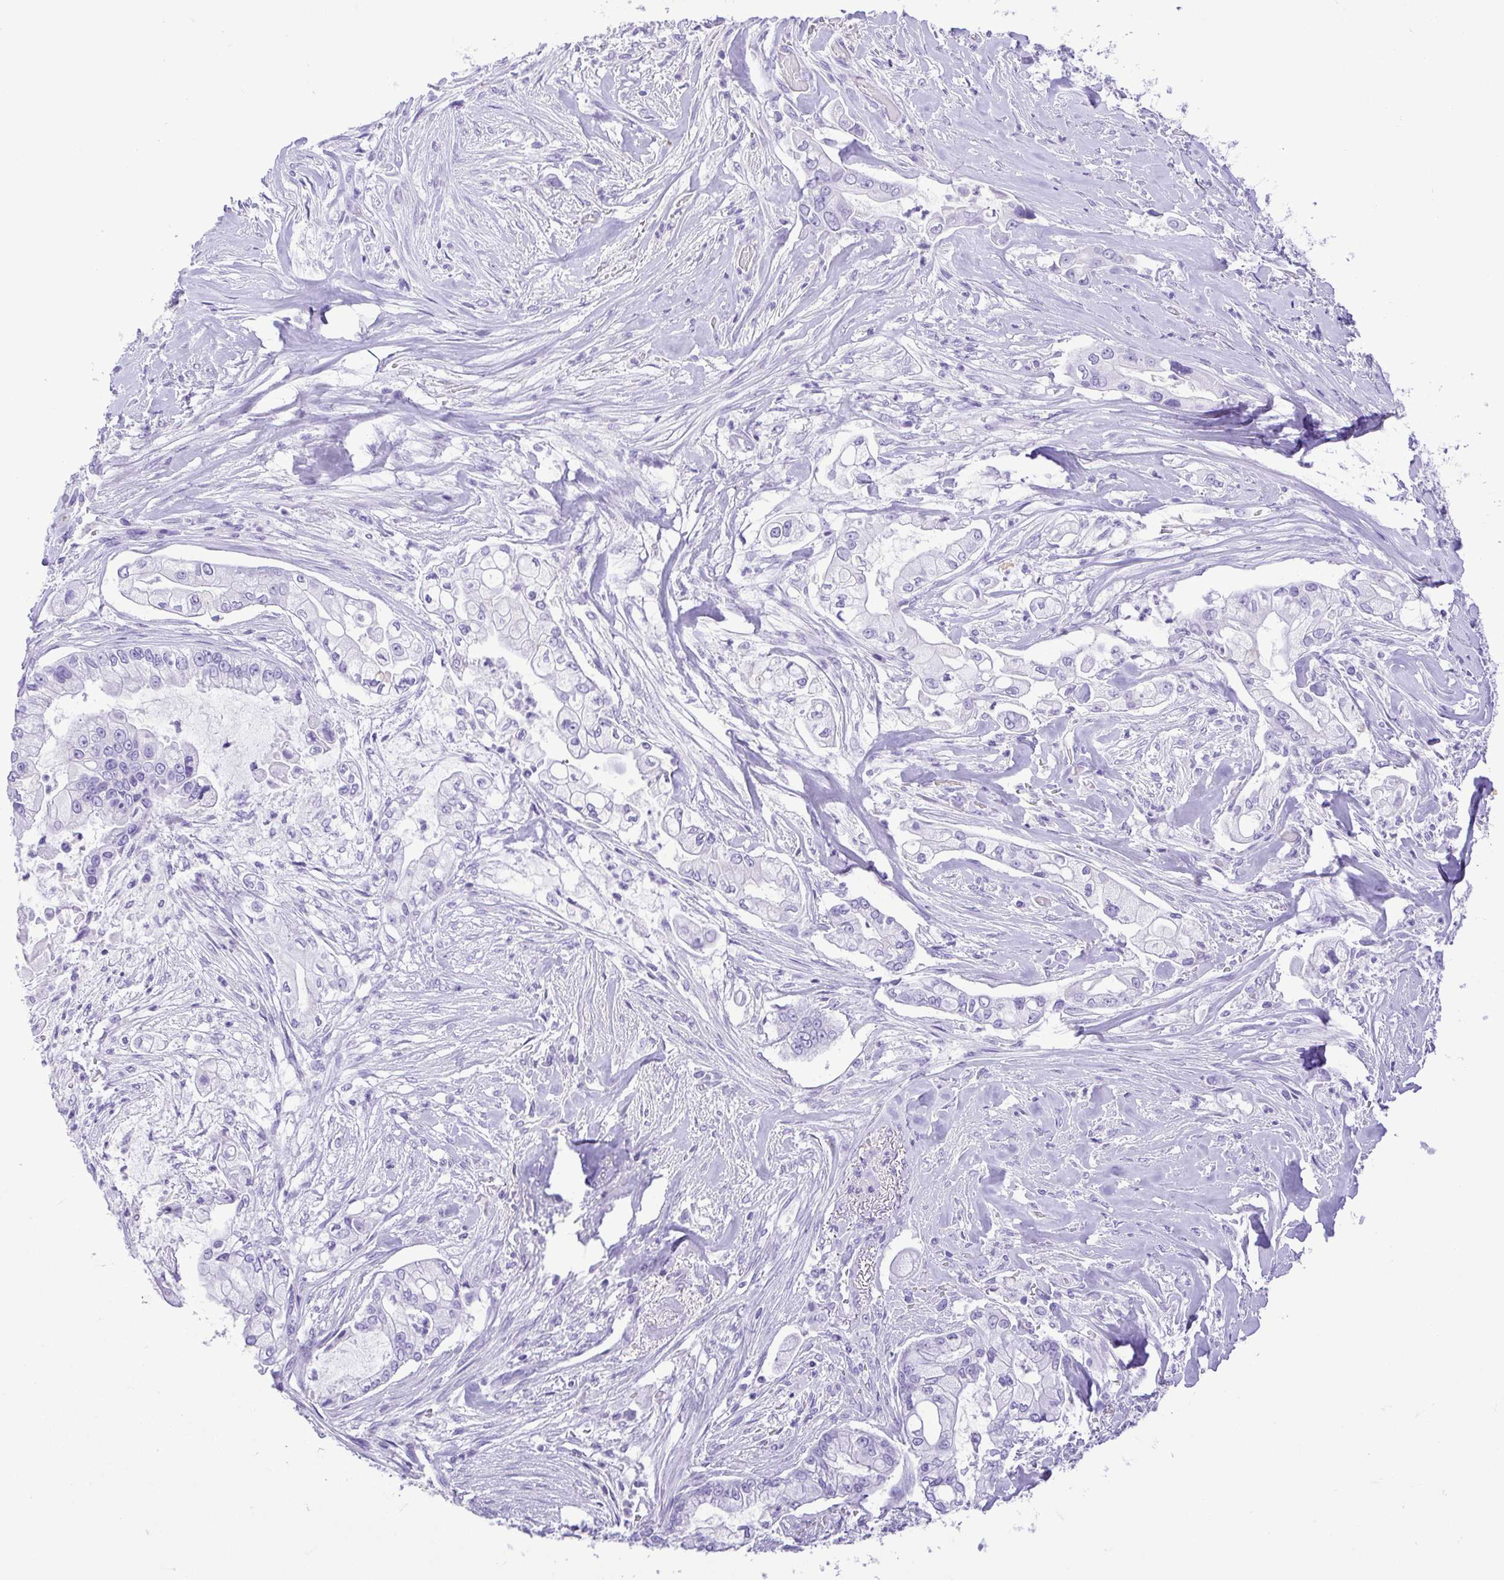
{"staining": {"intensity": "negative", "quantity": "none", "location": "none"}, "tissue": "pancreatic cancer", "cell_type": "Tumor cells", "image_type": "cancer", "snomed": [{"axis": "morphology", "description": "Adenocarcinoma, NOS"}, {"axis": "topography", "description": "Pancreas"}], "caption": "A histopathology image of pancreatic adenocarcinoma stained for a protein demonstrates no brown staining in tumor cells.", "gene": "CDSN", "patient": {"sex": "female", "age": 69}}